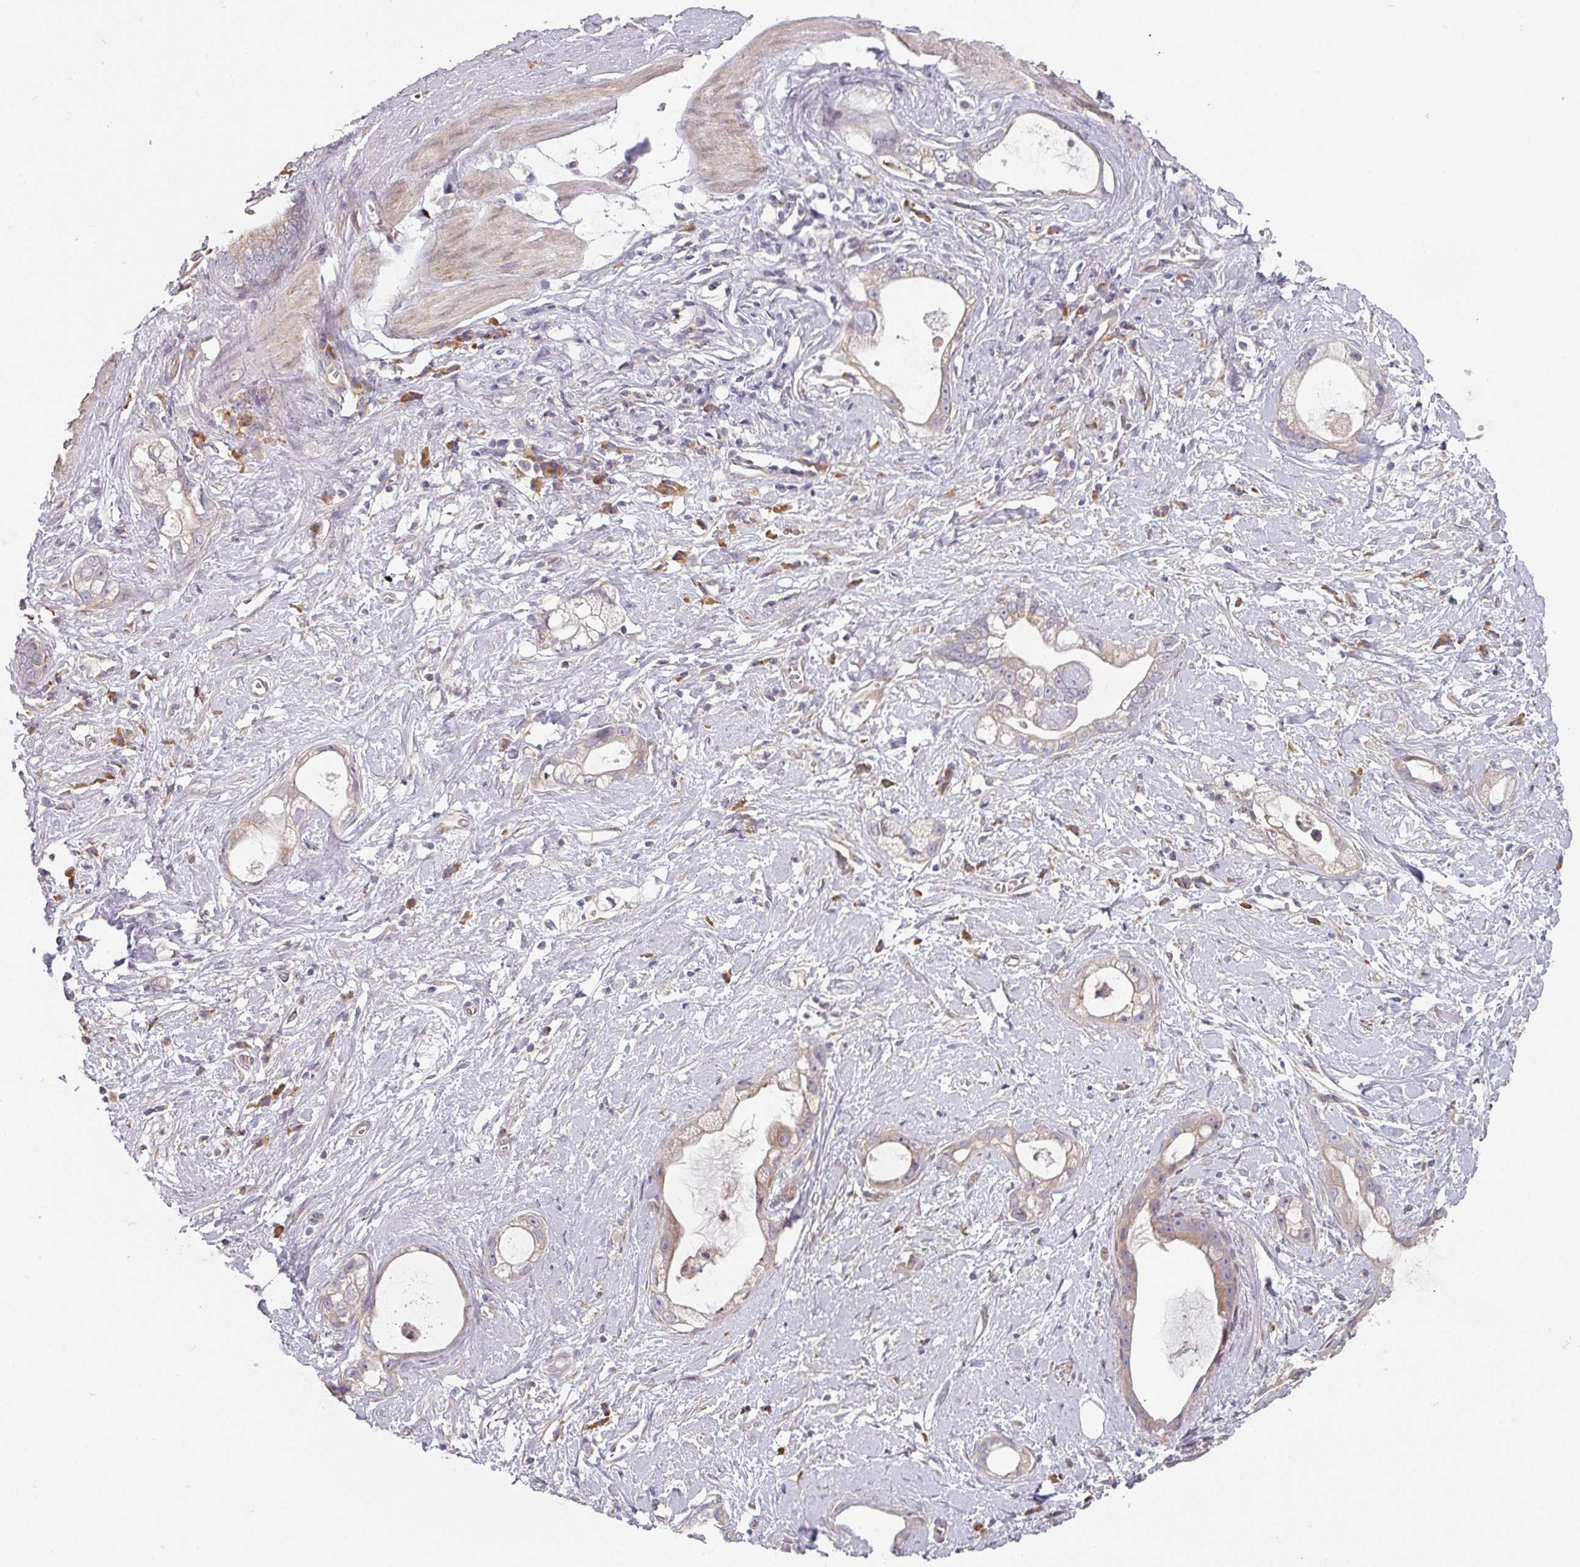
{"staining": {"intensity": "weak", "quantity": "25%-75%", "location": "cytoplasmic/membranous"}, "tissue": "stomach cancer", "cell_type": "Tumor cells", "image_type": "cancer", "snomed": [{"axis": "morphology", "description": "Adenocarcinoma, NOS"}, {"axis": "topography", "description": "Stomach"}], "caption": "High-magnification brightfield microscopy of stomach cancer stained with DAB (3,3'-diaminobenzidine) (brown) and counterstained with hematoxylin (blue). tumor cells exhibit weak cytoplasmic/membranous positivity is identified in approximately25%-75% of cells.", "gene": "TAPT1", "patient": {"sex": "male", "age": 55}}